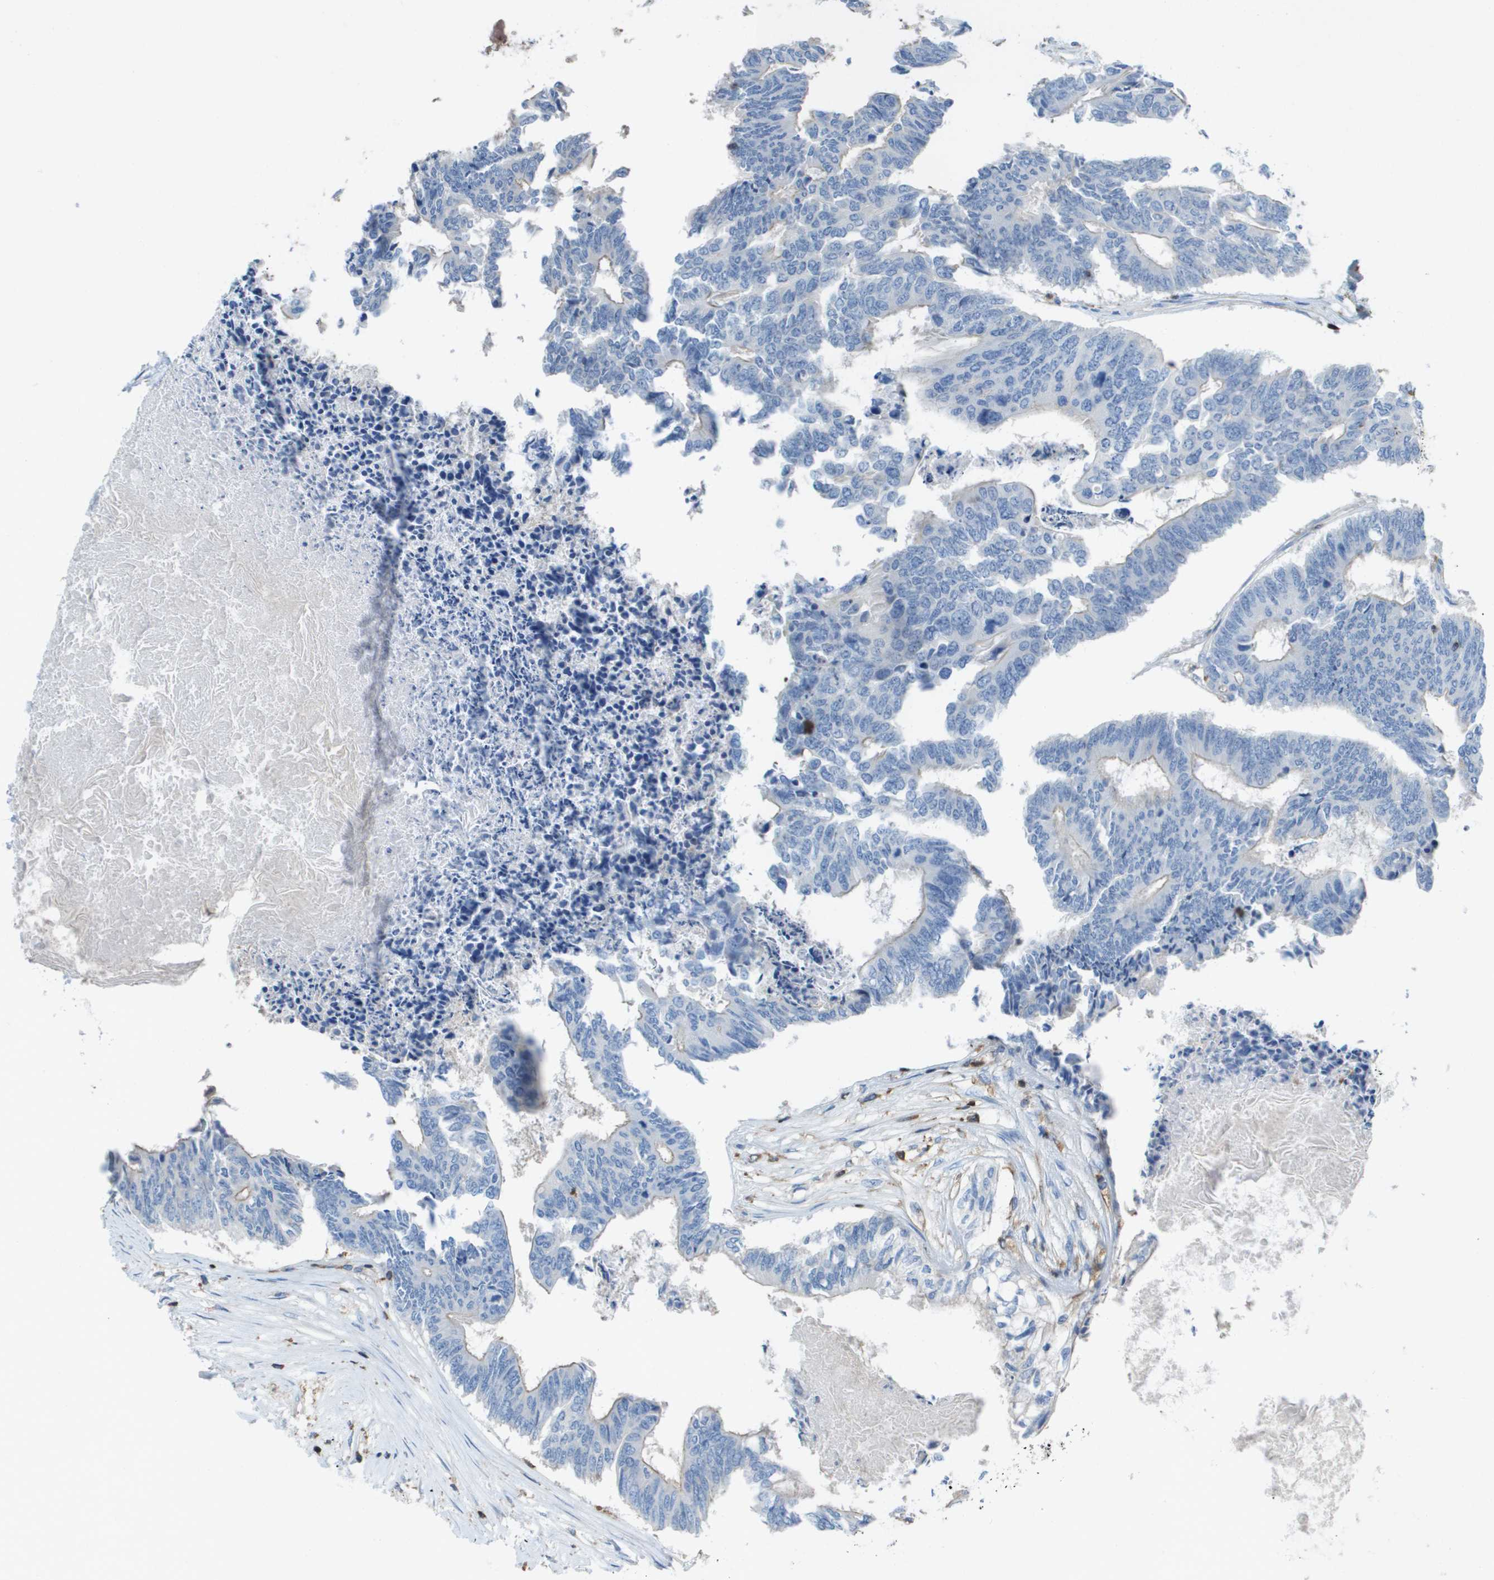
{"staining": {"intensity": "negative", "quantity": "none", "location": "none"}, "tissue": "colorectal cancer", "cell_type": "Tumor cells", "image_type": "cancer", "snomed": [{"axis": "morphology", "description": "Adenocarcinoma, NOS"}, {"axis": "topography", "description": "Rectum"}], "caption": "Human colorectal adenocarcinoma stained for a protein using IHC displays no expression in tumor cells.", "gene": "APBB1IP", "patient": {"sex": "male", "age": 63}}